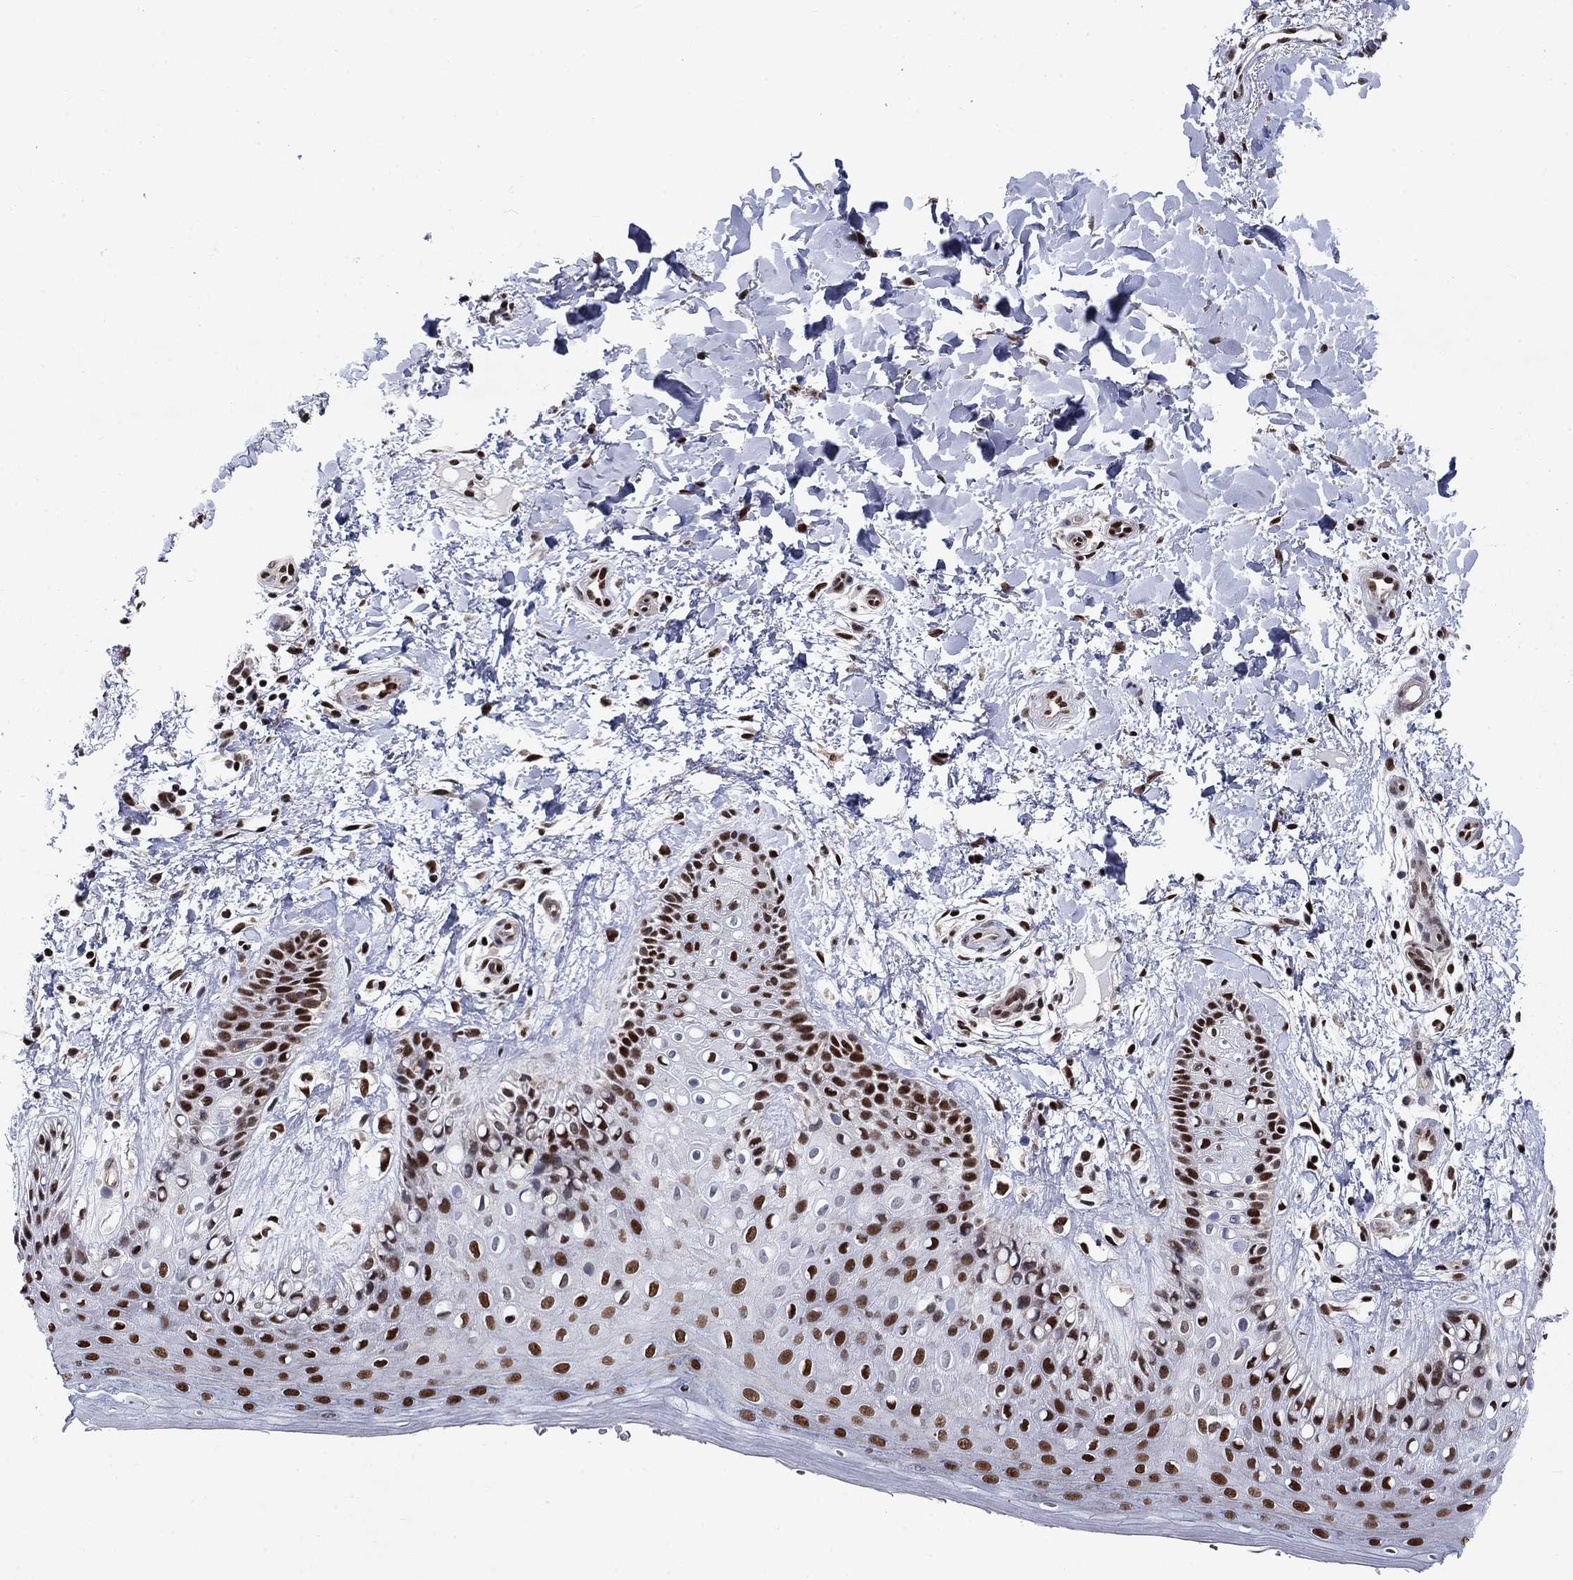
{"staining": {"intensity": "strong", "quantity": ">75%", "location": "nuclear"}, "tissue": "skin", "cell_type": "Epidermal cells", "image_type": "normal", "snomed": [{"axis": "morphology", "description": "Normal tissue, NOS"}, {"axis": "topography", "description": "Anal"}], "caption": "A high-resolution micrograph shows immunohistochemistry staining of unremarkable skin, which demonstrates strong nuclear expression in about >75% of epidermal cells.", "gene": "RPRD1B", "patient": {"sex": "male", "age": 36}}